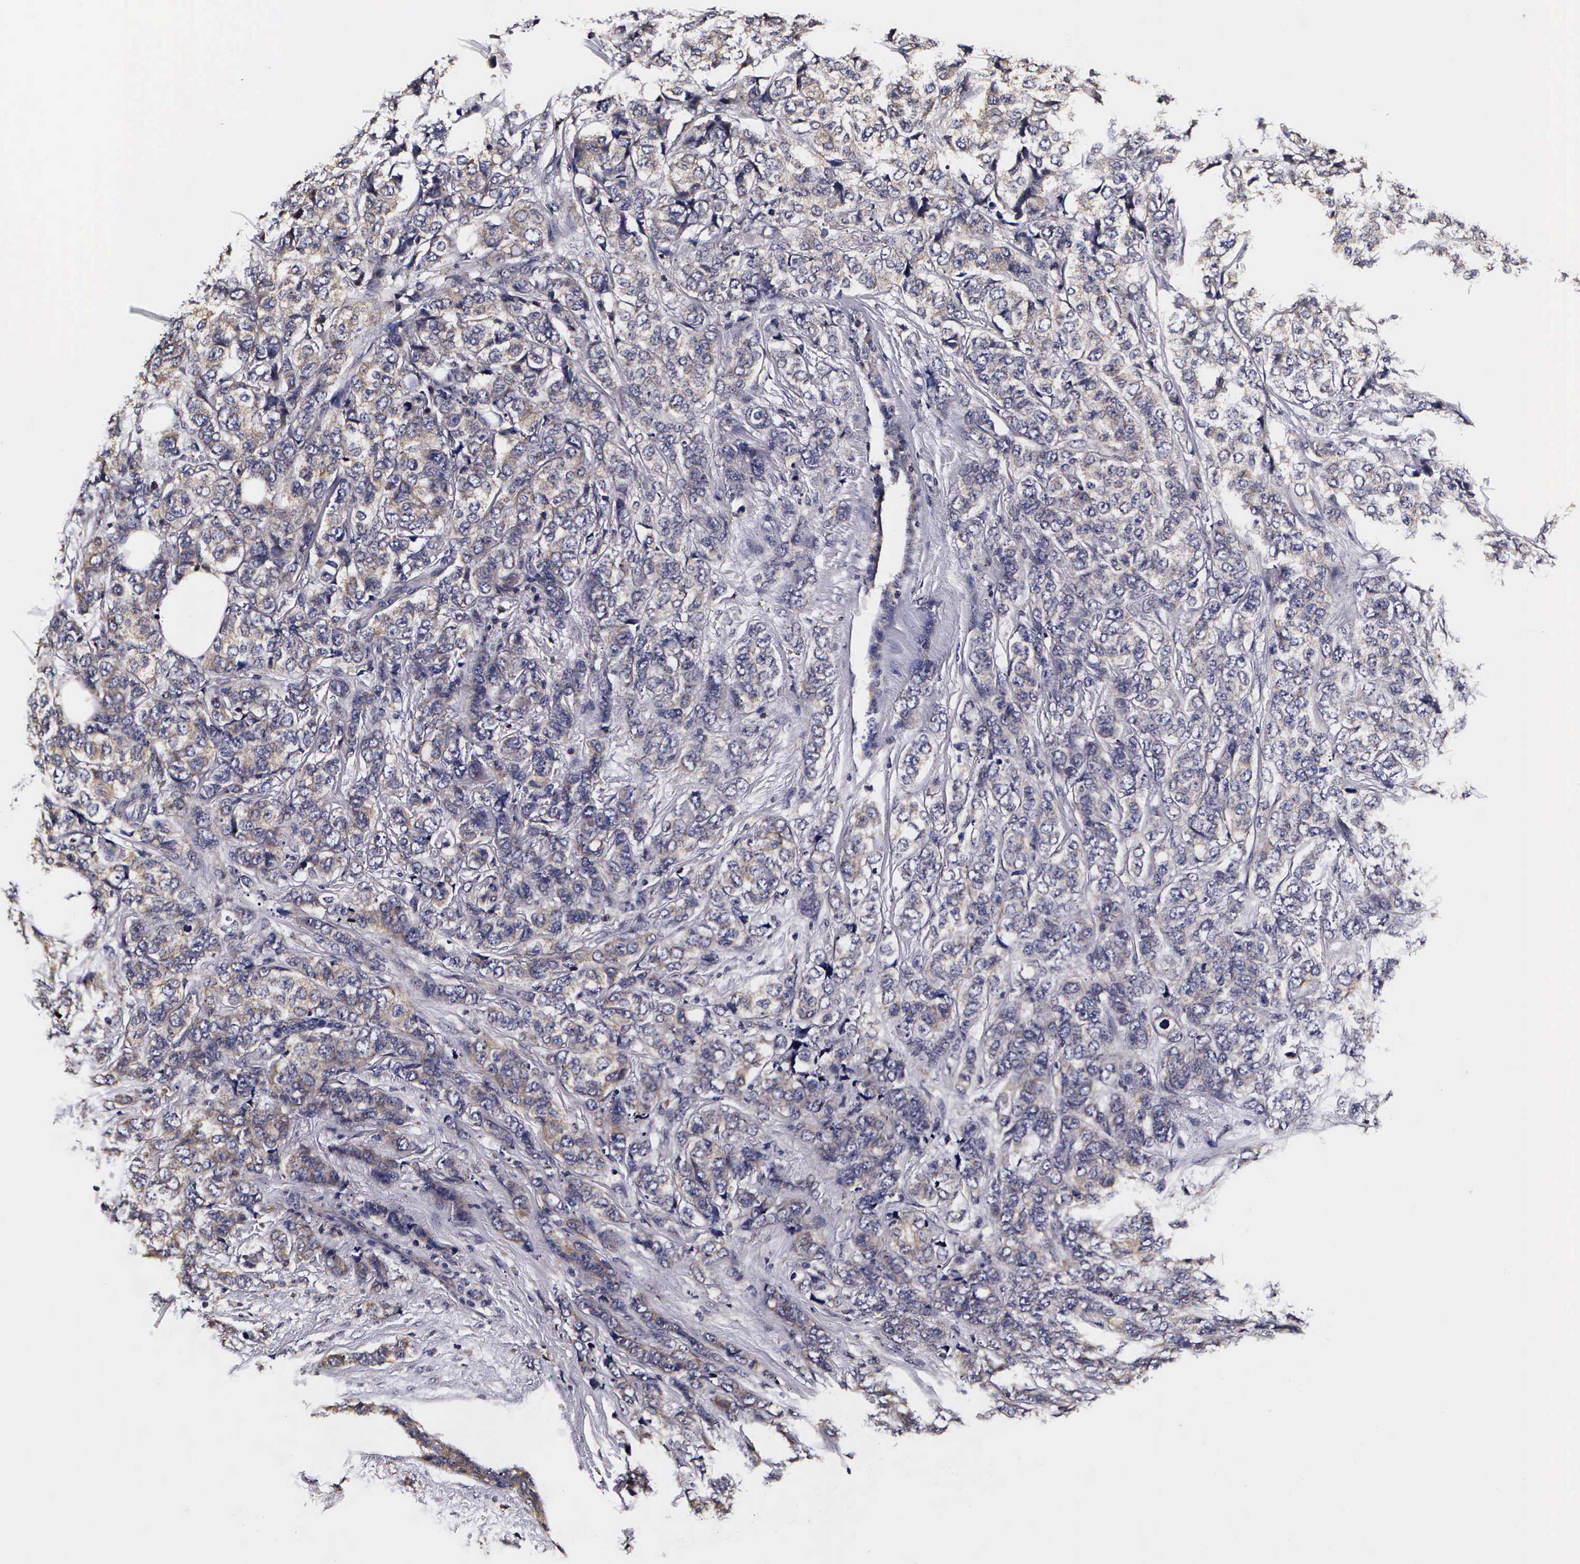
{"staining": {"intensity": "weak", "quantity": "<25%", "location": "cytoplasmic/membranous"}, "tissue": "breast cancer", "cell_type": "Tumor cells", "image_type": "cancer", "snomed": [{"axis": "morphology", "description": "Lobular carcinoma"}, {"axis": "topography", "description": "Breast"}], "caption": "Human breast lobular carcinoma stained for a protein using IHC exhibits no staining in tumor cells.", "gene": "PSMA3", "patient": {"sex": "female", "age": 60}}